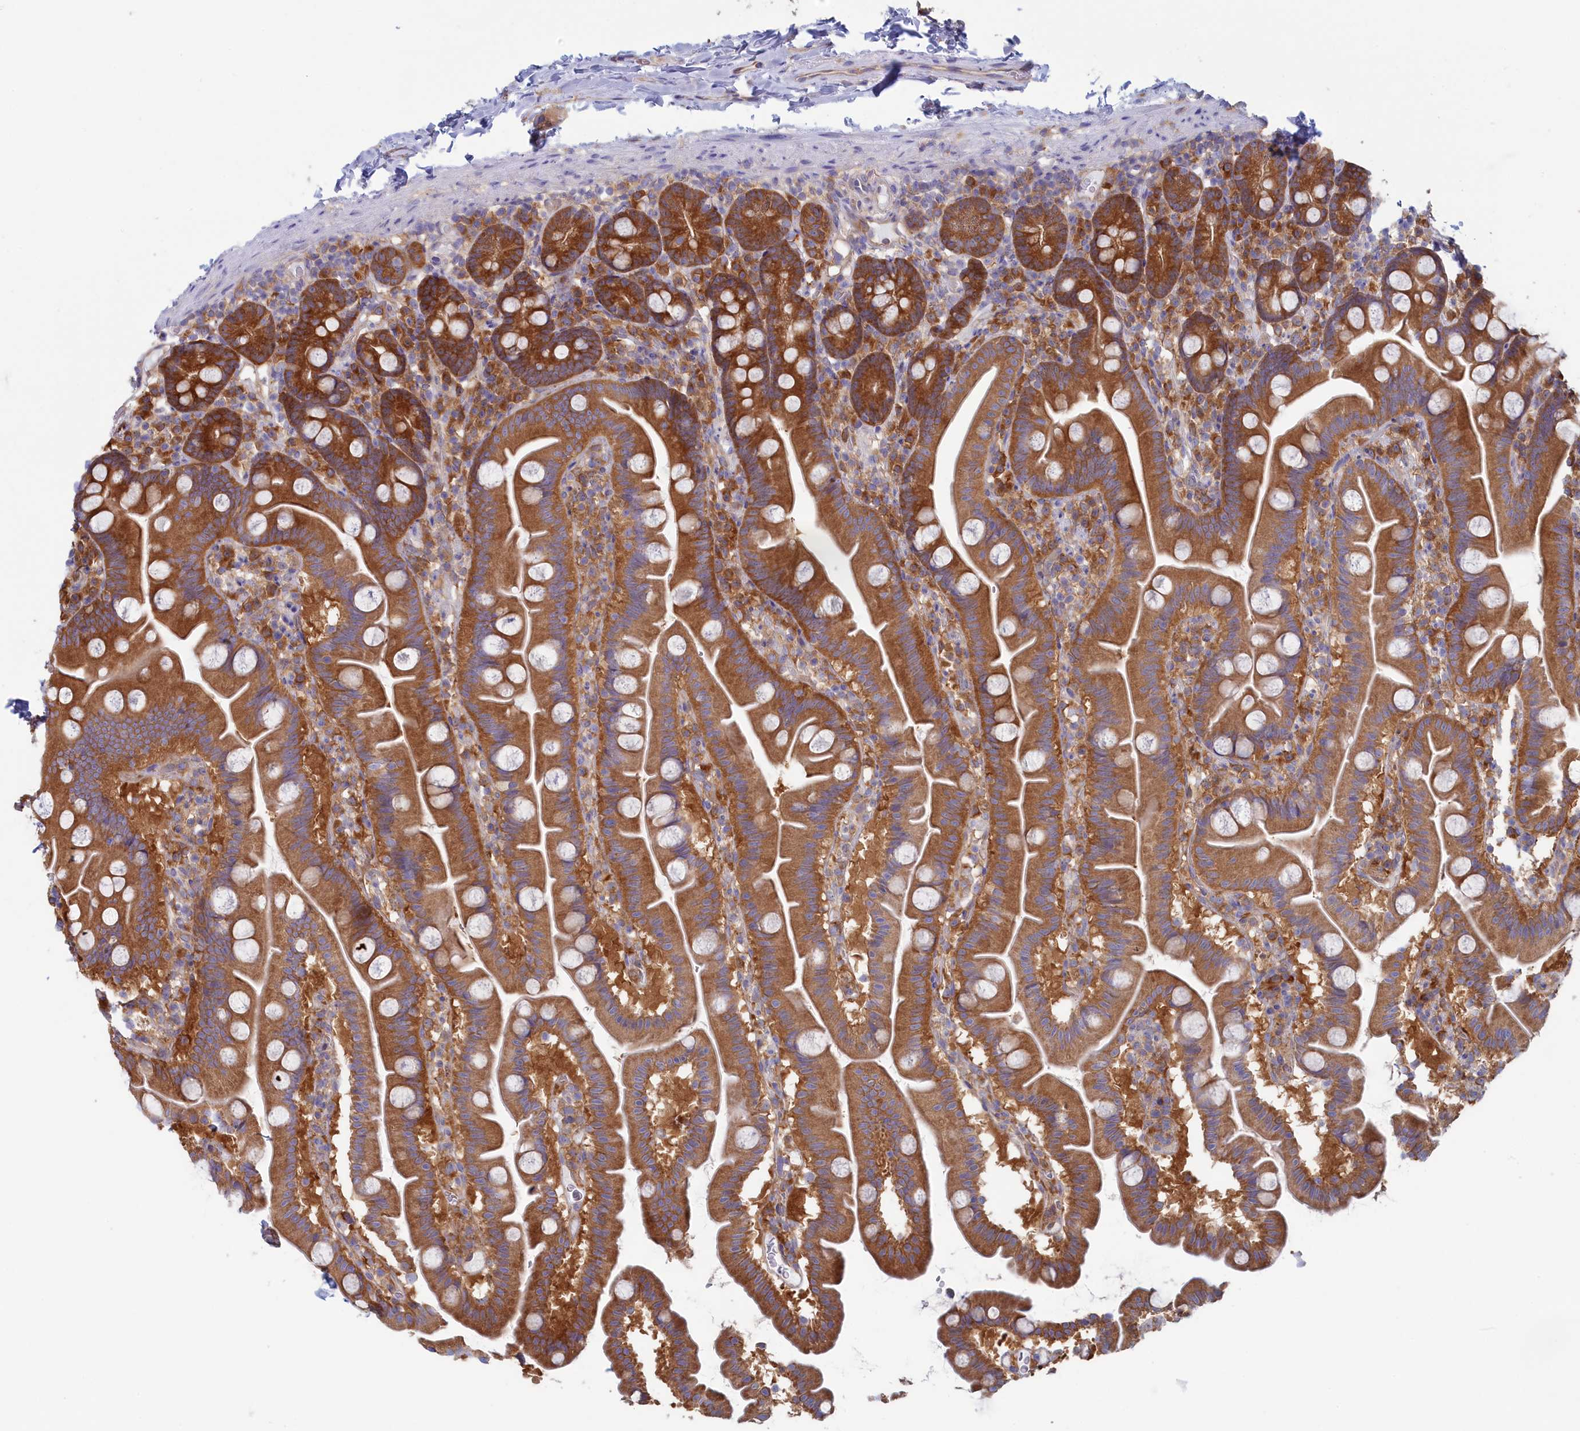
{"staining": {"intensity": "strong", "quantity": ">75%", "location": "cytoplasmic/membranous"}, "tissue": "small intestine", "cell_type": "Glandular cells", "image_type": "normal", "snomed": [{"axis": "morphology", "description": "Normal tissue, NOS"}, {"axis": "topography", "description": "Small intestine"}], "caption": "Strong cytoplasmic/membranous staining is appreciated in approximately >75% of glandular cells in normal small intestine.", "gene": "SYNDIG1L", "patient": {"sex": "female", "age": 68}}